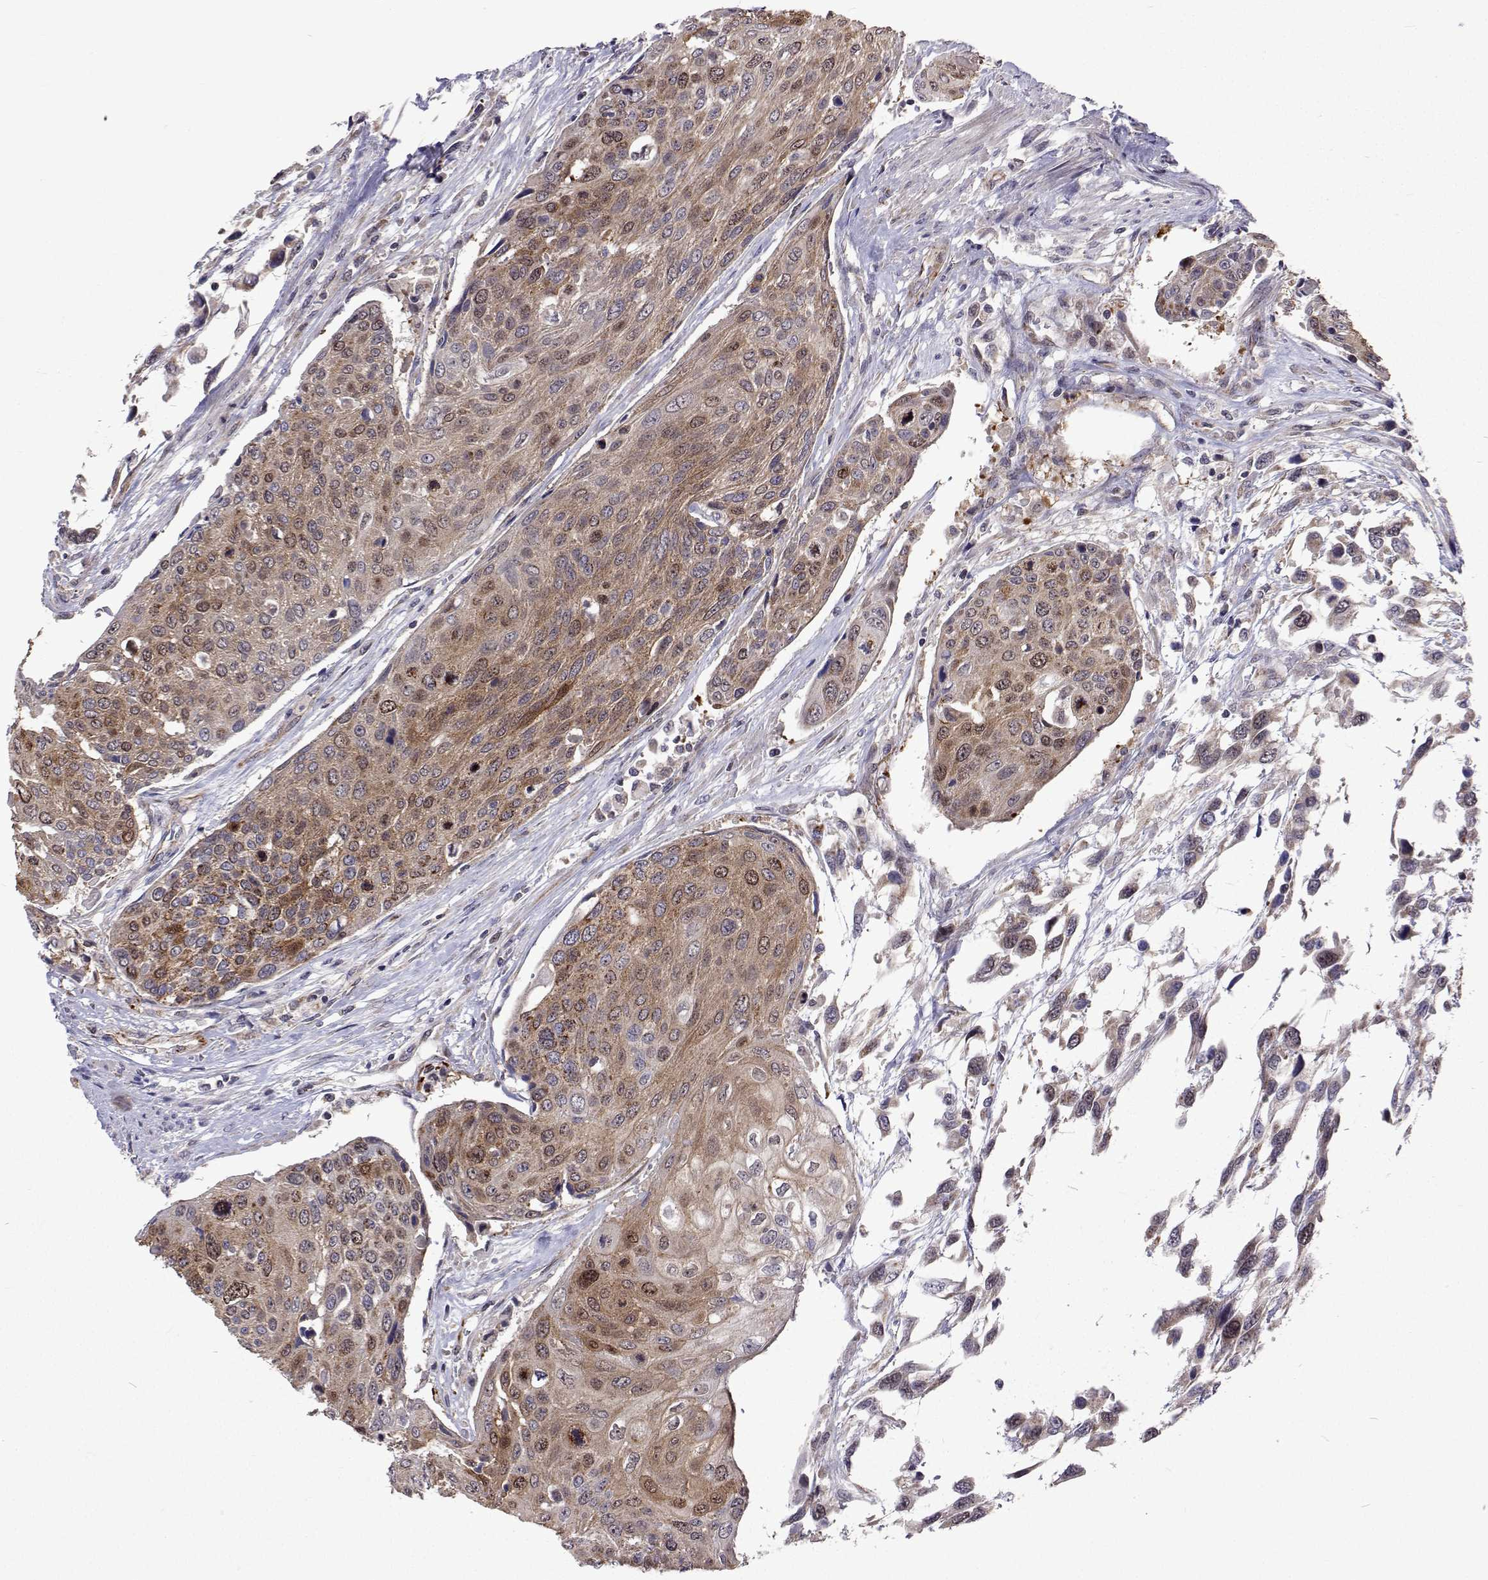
{"staining": {"intensity": "moderate", "quantity": ">75%", "location": "cytoplasmic/membranous,nuclear"}, "tissue": "urothelial cancer", "cell_type": "Tumor cells", "image_type": "cancer", "snomed": [{"axis": "morphology", "description": "Urothelial carcinoma, High grade"}, {"axis": "topography", "description": "Urinary bladder"}], "caption": "This is a micrograph of immunohistochemistry staining of urothelial cancer, which shows moderate expression in the cytoplasmic/membranous and nuclear of tumor cells.", "gene": "DHTKD1", "patient": {"sex": "female", "age": 70}}